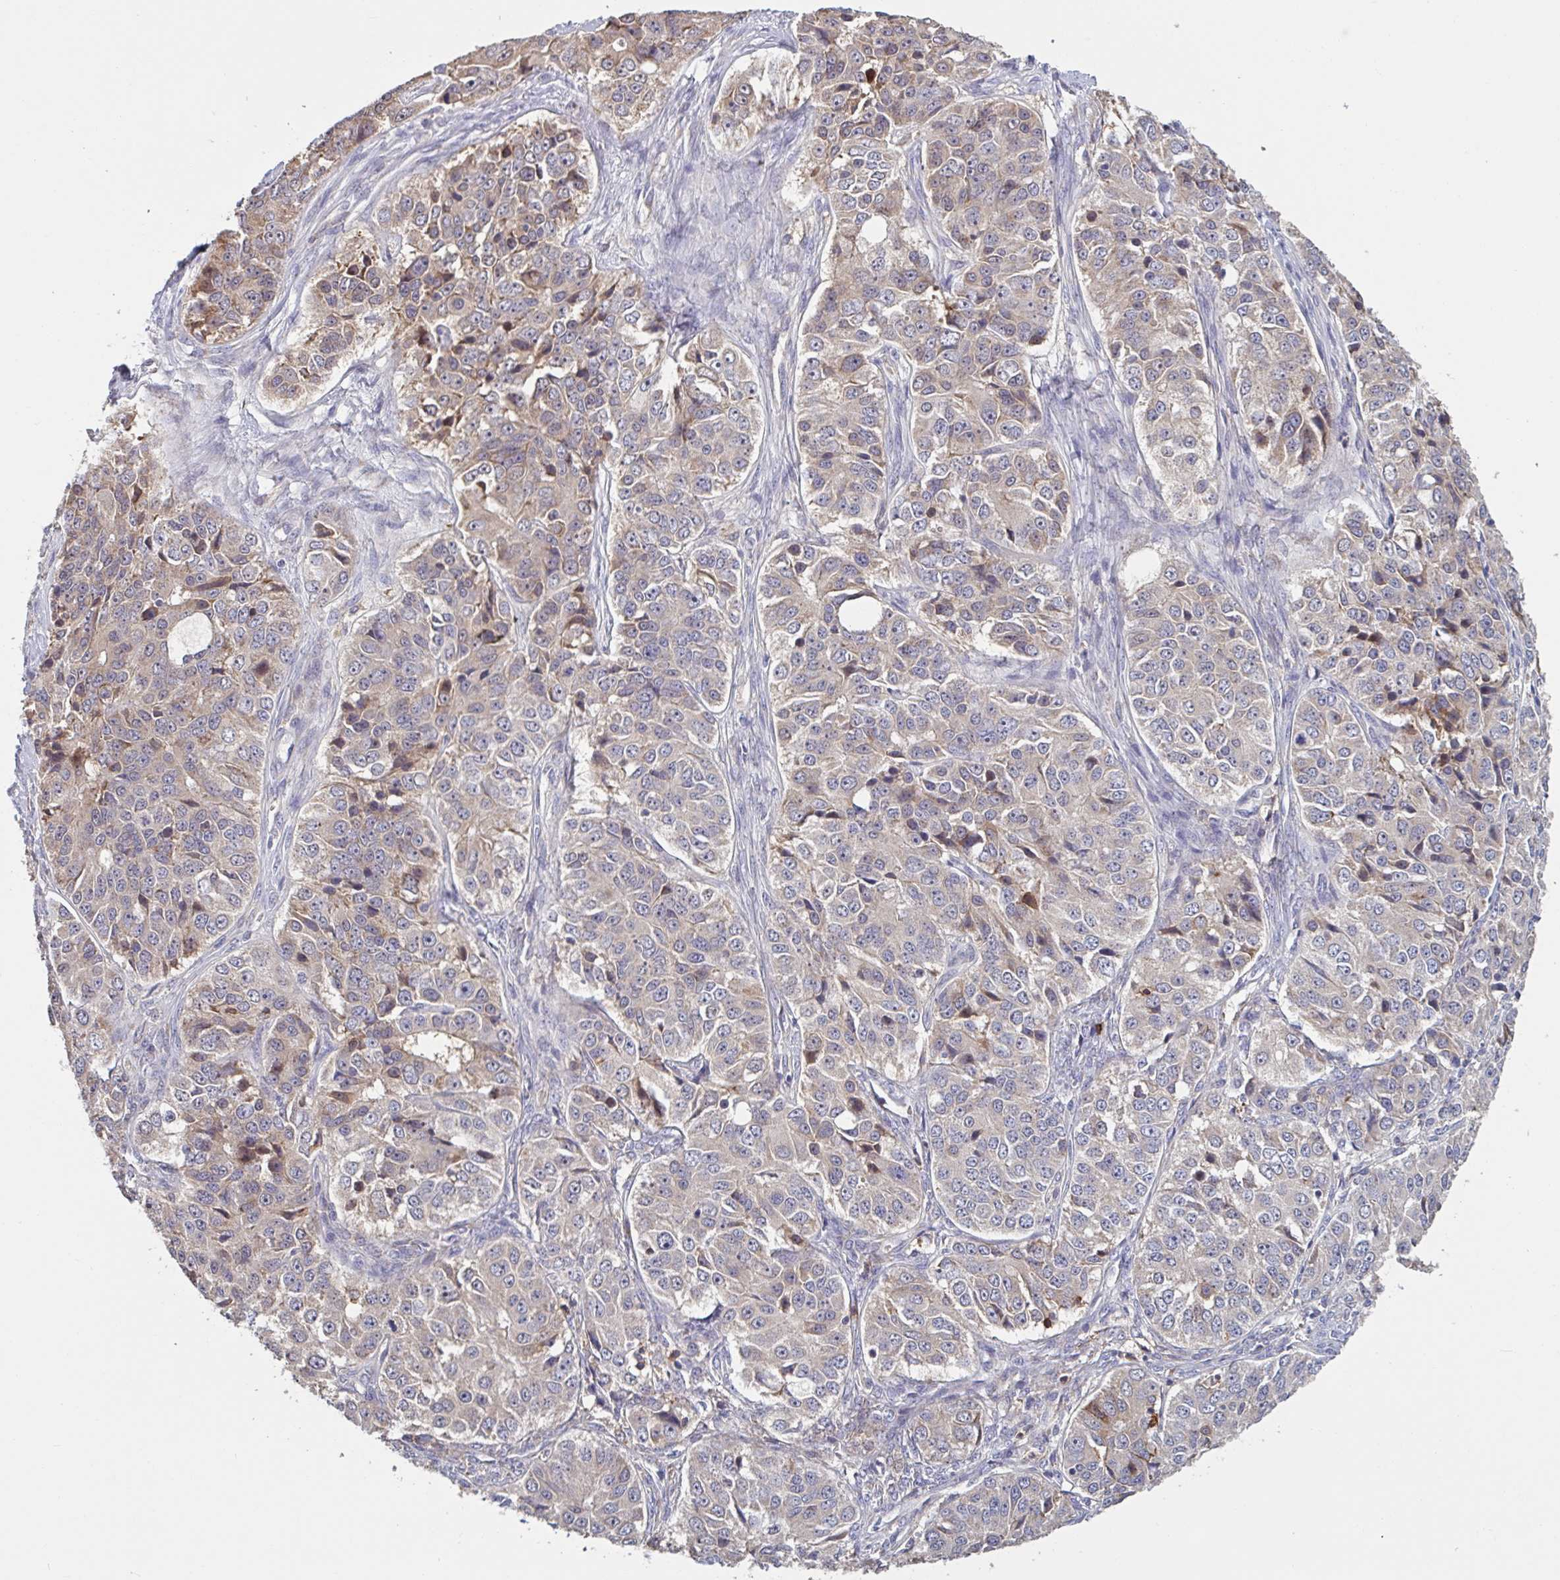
{"staining": {"intensity": "weak", "quantity": "25%-75%", "location": "cytoplasmic/membranous"}, "tissue": "ovarian cancer", "cell_type": "Tumor cells", "image_type": "cancer", "snomed": [{"axis": "morphology", "description": "Carcinoma, endometroid"}, {"axis": "topography", "description": "Ovary"}], "caption": "Immunohistochemistry of human endometroid carcinoma (ovarian) shows low levels of weak cytoplasmic/membranous staining in about 25%-75% of tumor cells. The staining is performed using DAB brown chromogen to label protein expression. The nuclei are counter-stained blue using hematoxylin.", "gene": "CD1E", "patient": {"sex": "female", "age": 51}}